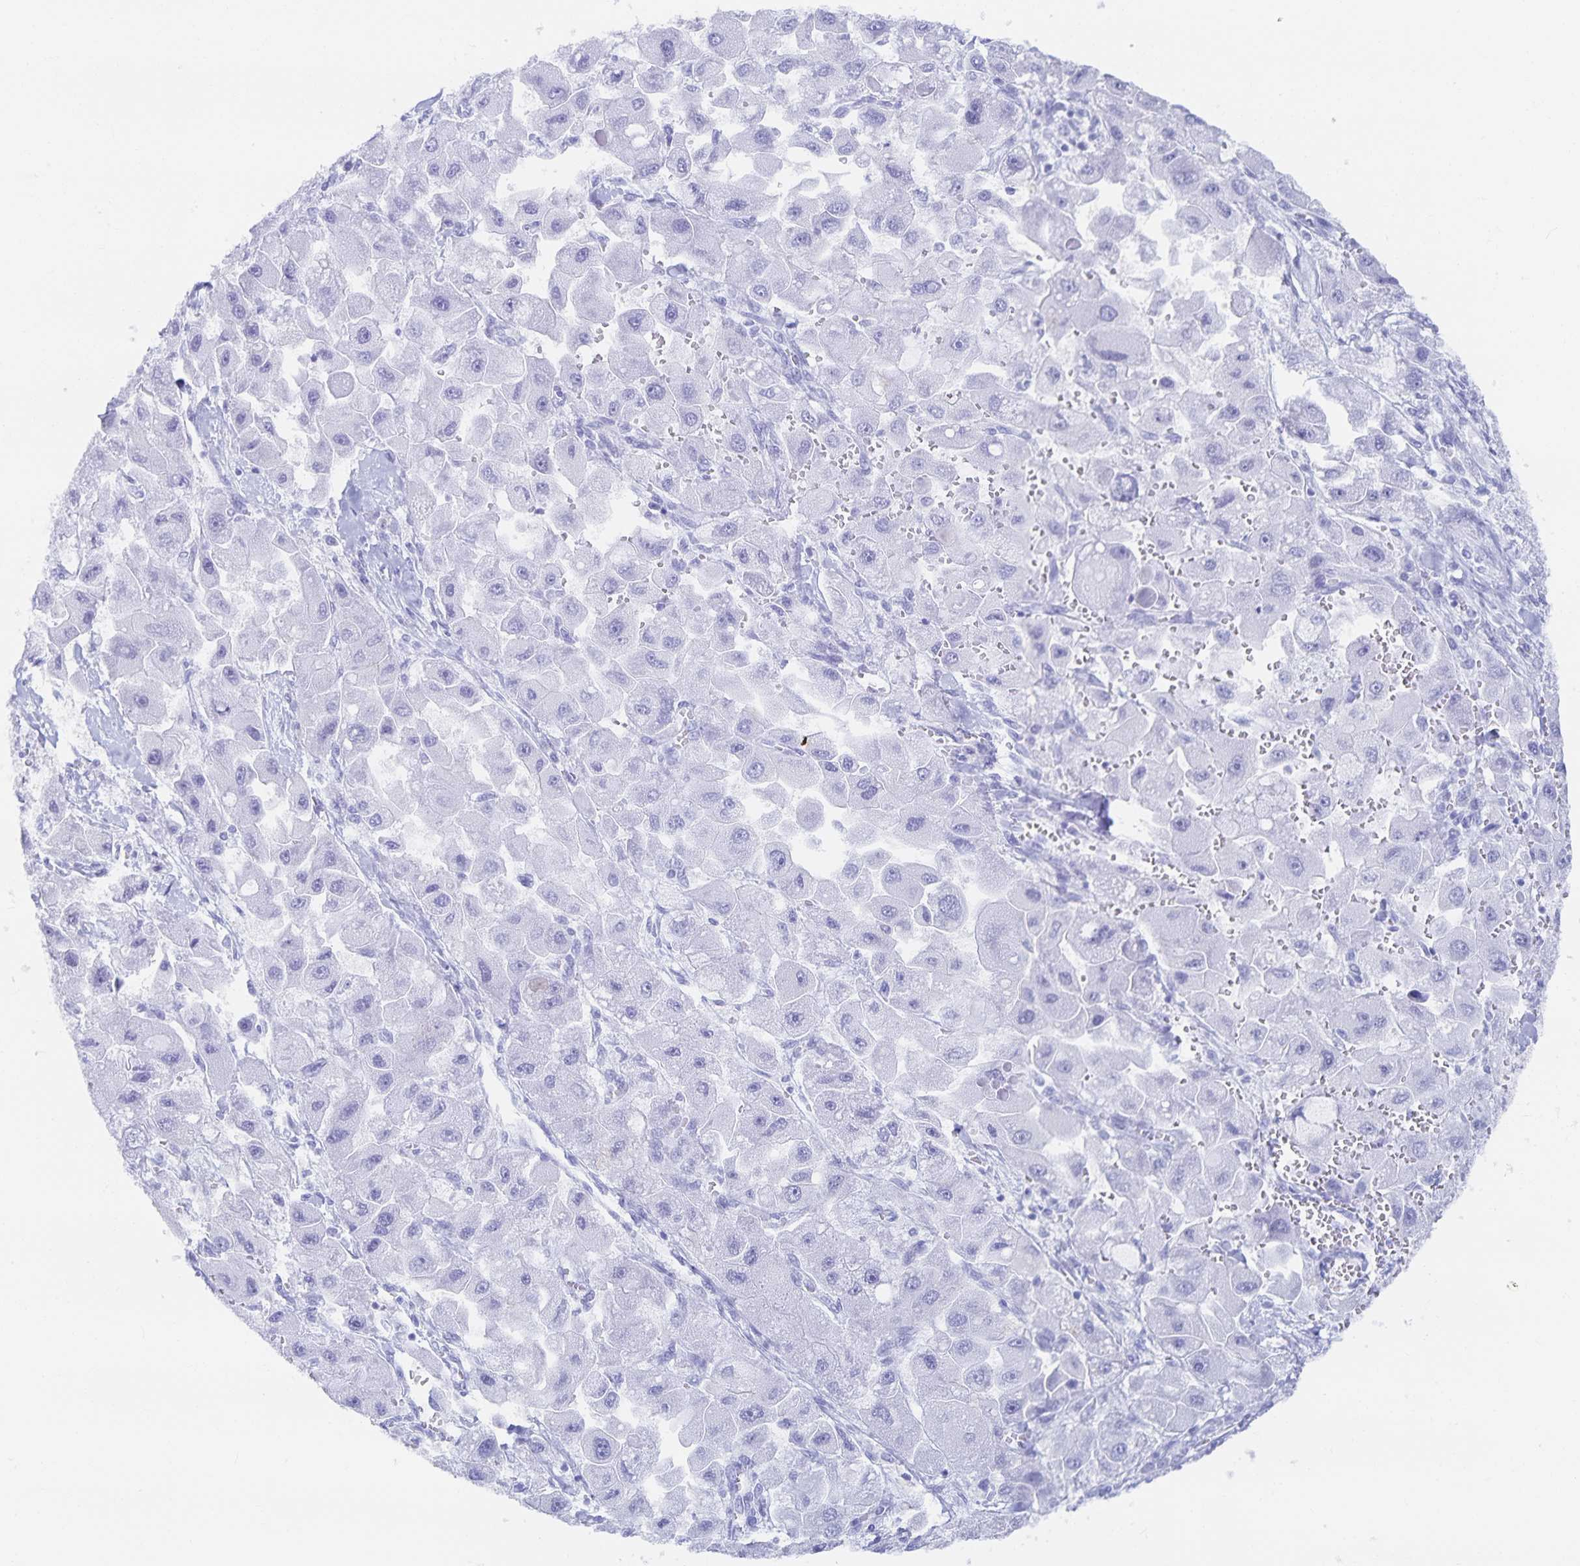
{"staining": {"intensity": "negative", "quantity": "none", "location": "none"}, "tissue": "liver cancer", "cell_type": "Tumor cells", "image_type": "cancer", "snomed": [{"axis": "morphology", "description": "Carcinoma, Hepatocellular, NOS"}, {"axis": "topography", "description": "Liver"}], "caption": "Immunohistochemical staining of liver cancer (hepatocellular carcinoma) shows no significant positivity in tumor cells. Nuclei are stained in blue.", "gene": "SNTN", "patient": {"sex": "male", "age": 24}}